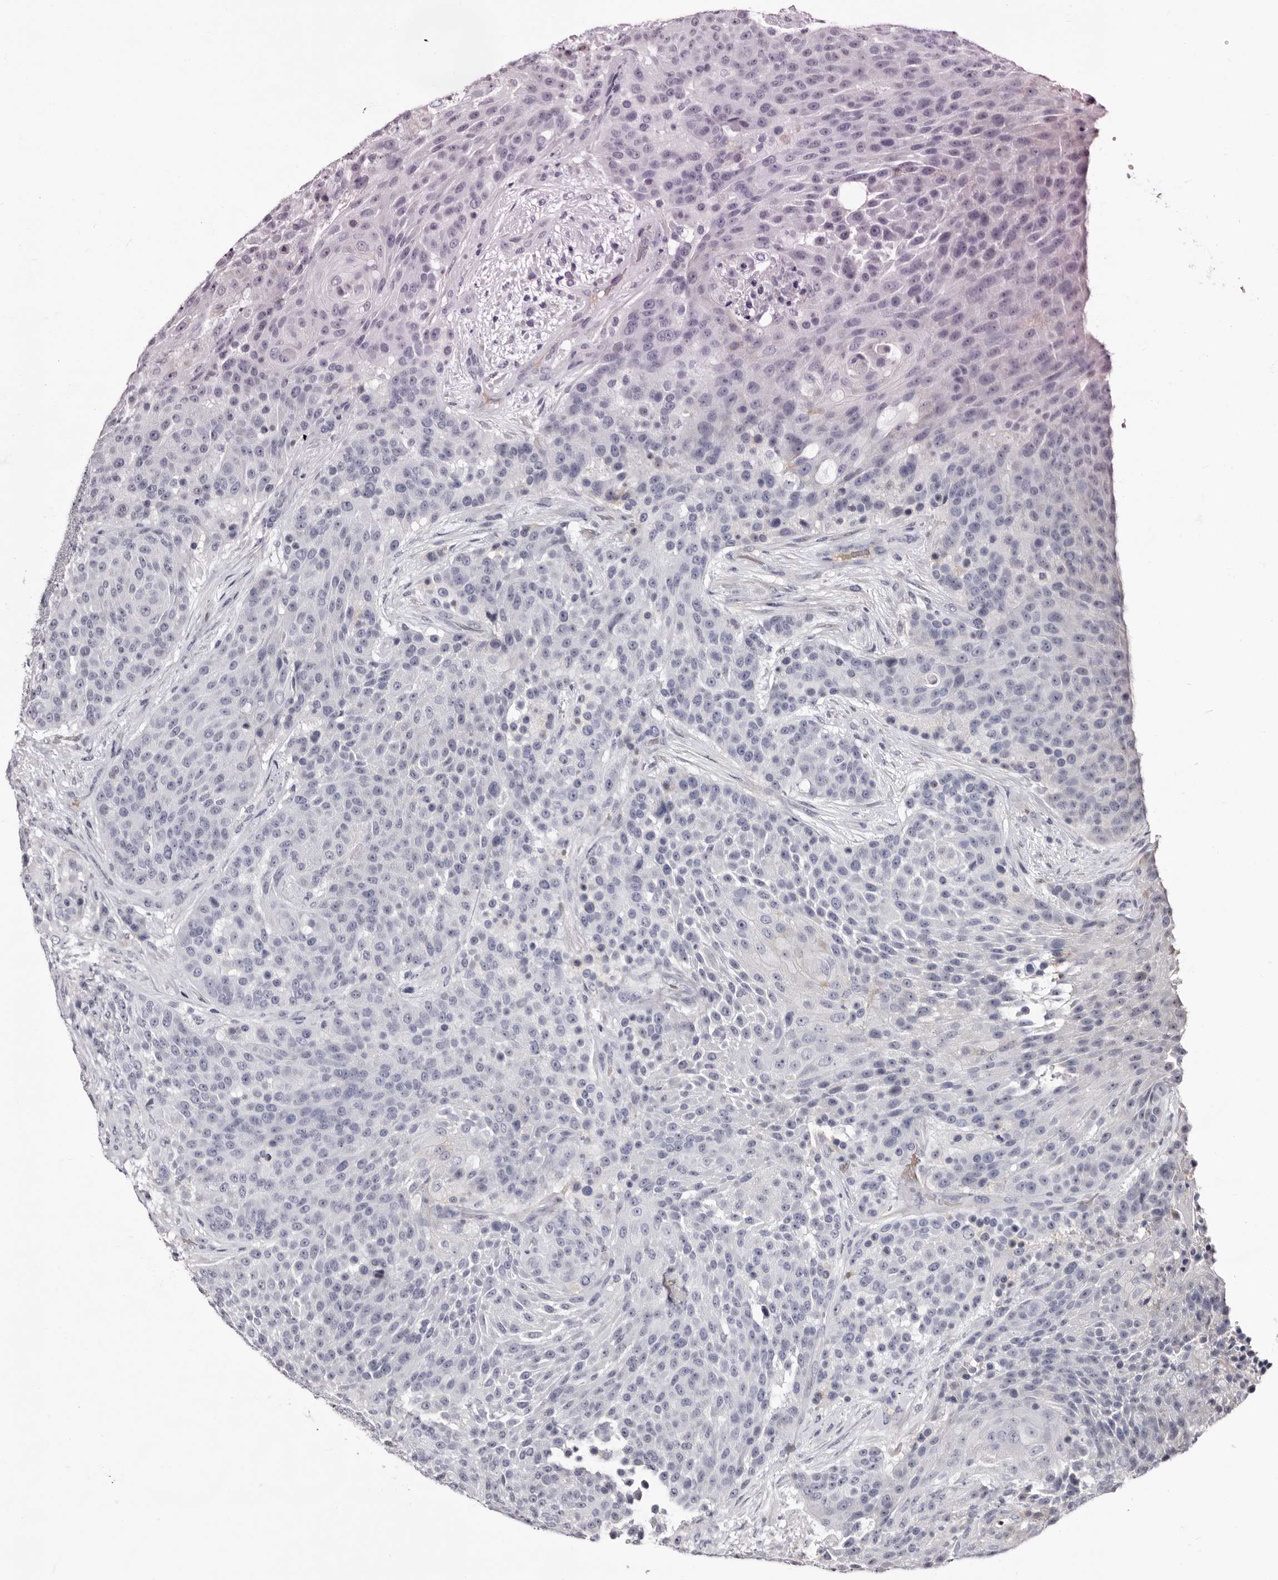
{"staining": {"intensity": "negative", "quantity": "none", "location": "none"}, "tissue": "urothelial cancer", "cell_type": "Tumor cells", "image_type": "cancer", "snomed": [{"axis": "morphology", "description": "Urothelial carcinoma, High grade"}, {"axis": "topography", "description": "Urinary bladder"}], "caption": "Tumor cells show no significant protein positivity in high-grade urothelial carcinoma.", "gene": "BPGM", "patient": {"sex": "female", "age": 63}}